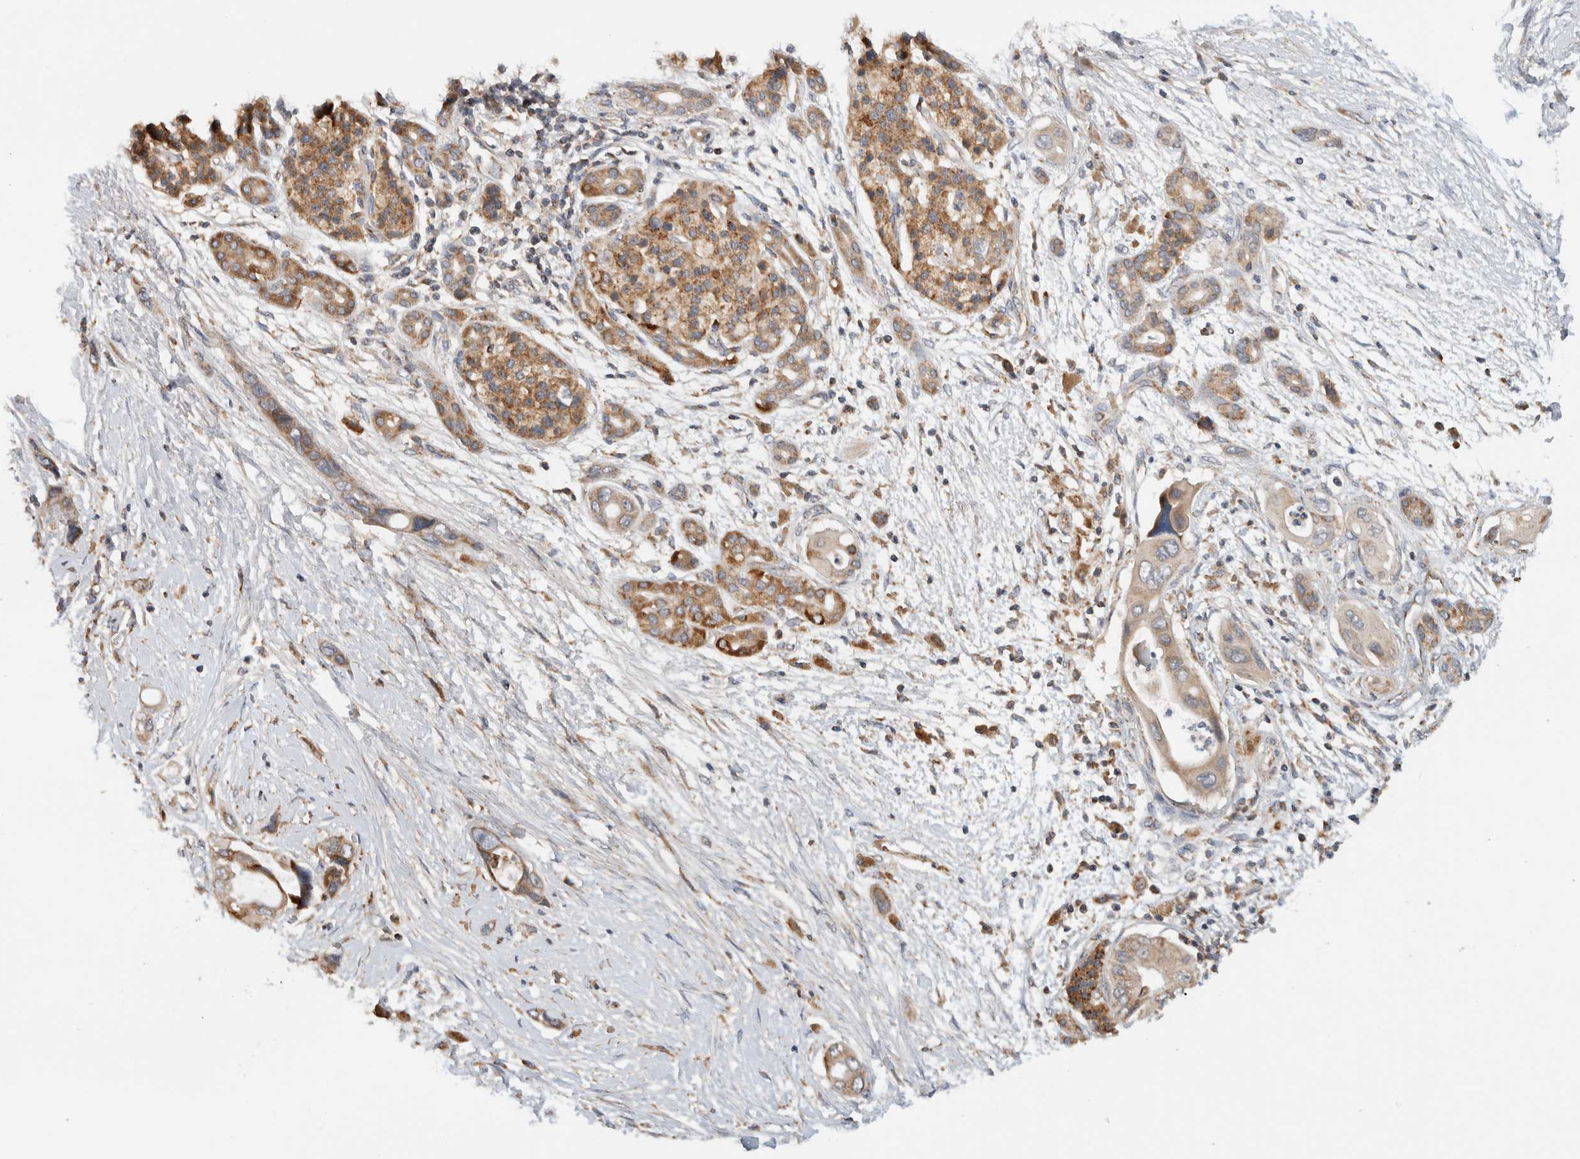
{"staining": {"intensity": "weak", "quantity": ">75%", "location": "cytoplasmic/membranous"}, "tissue": "pancreatic cancer", "cell_type": "Tumor cells", "image_type": "cancer", "snomed": [{"axis": "morphology", "description": "Adenocarcinoma, NOS"}, {"axis": "topography", "description": "Pancreas"}], "caption": "The image demonstrates staining of adenocarcinoma (pancreatic), revealing weak cytoplasmic/membranous protein expression (brown color) within tumor cells.", "gene": "AMPD1", "patient": {"sex": "male", "age": 66}}